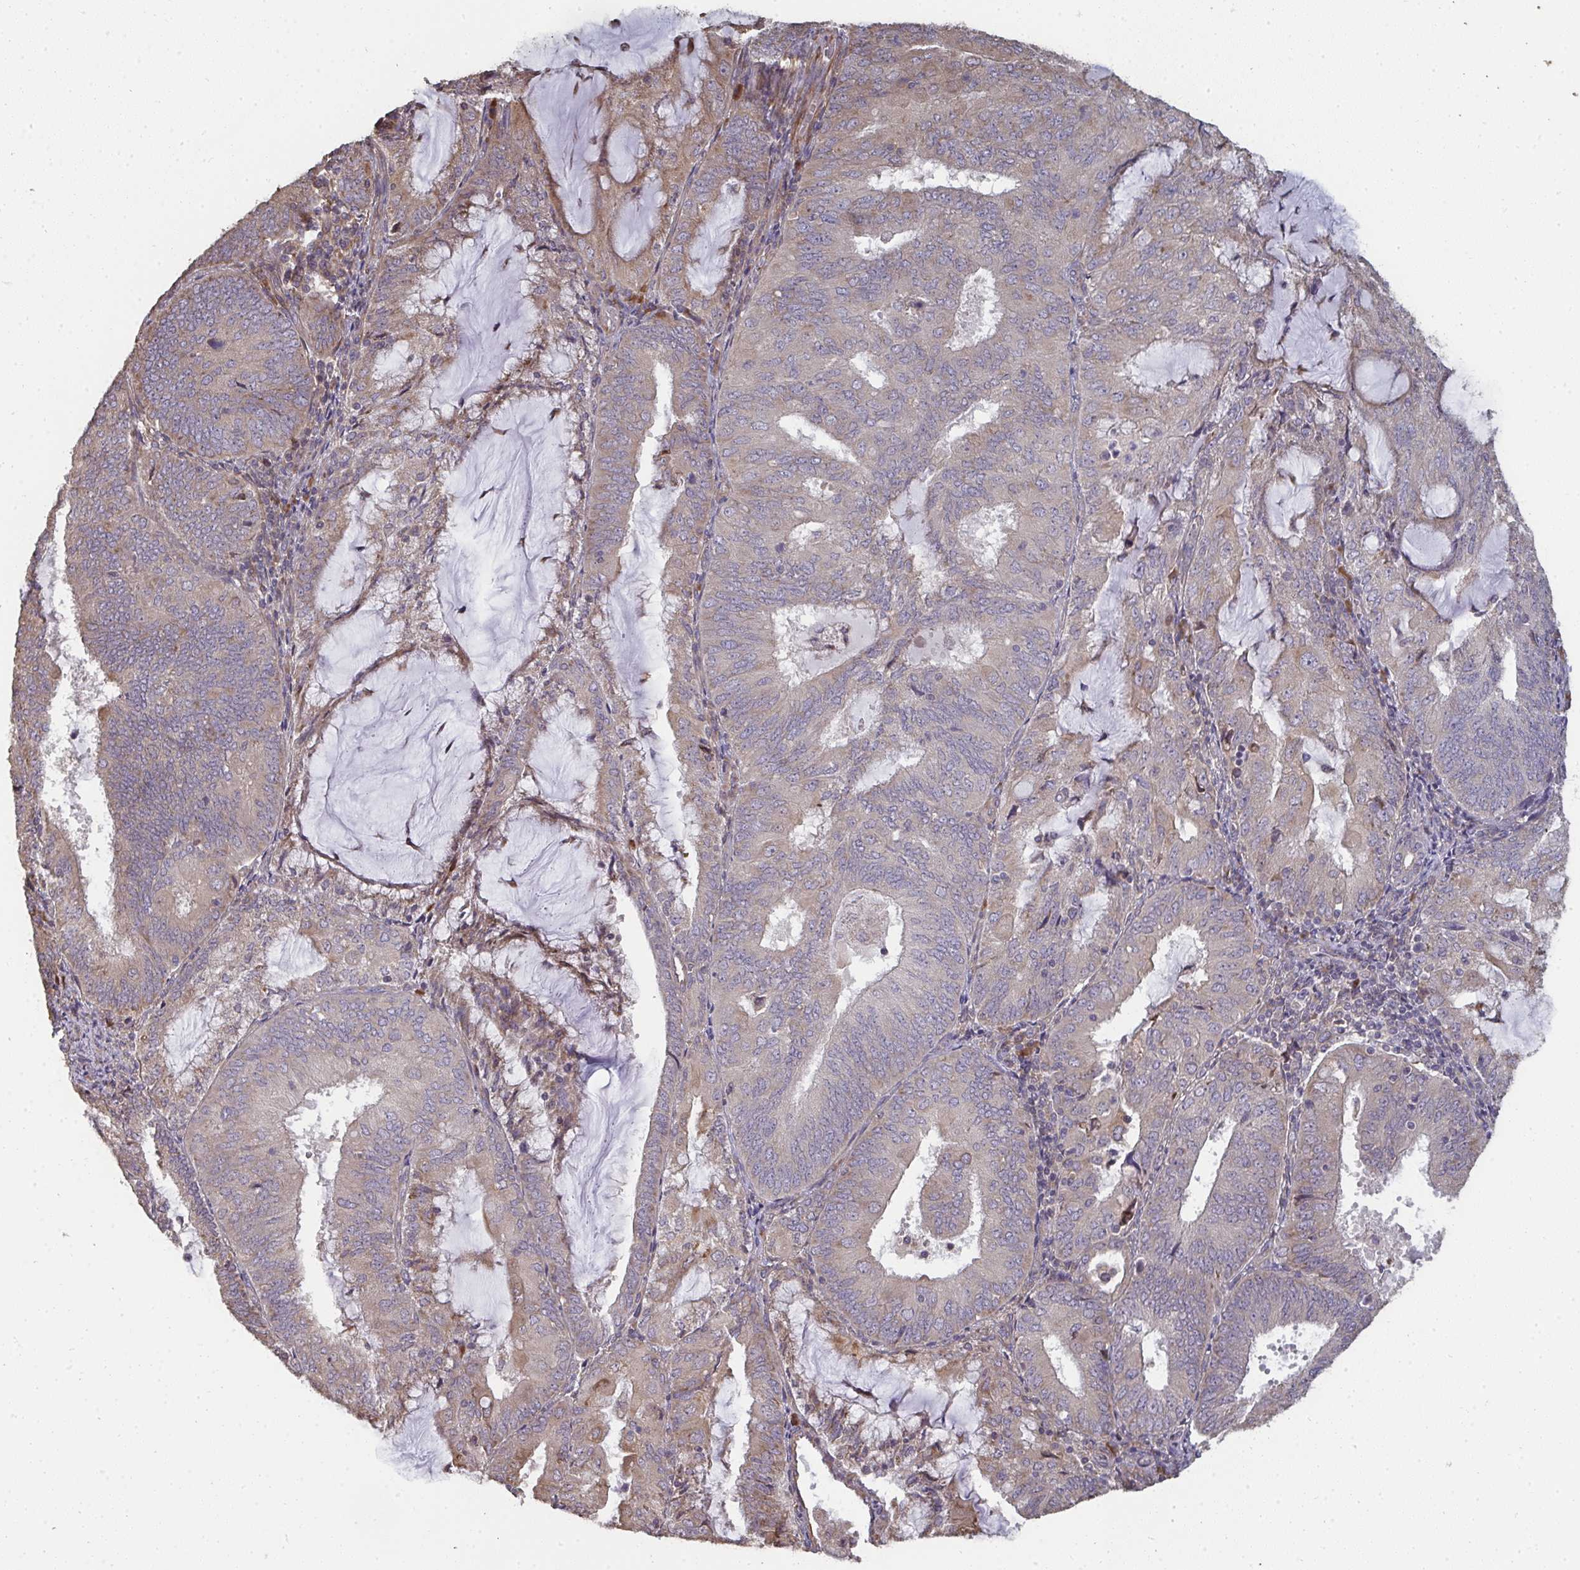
{"staining": {"intensity": "weak", "quantity": "25%-75%", "location": "cytoplasmic/membranous"}, "tissue": "endometrial cancer", "cell_type": "Tumor cells", "image_type": "cancer", "snomed": [{"axis": "morphology", "description": "Adenocarcinoma, NOS"}, {"axis": "topography", "description": "Endometrium"}], "caption": "There is low levels of weak cytoplasmic/membranous staining in tumor cells of endometrial adenocarcinoma, as demonstrated by immunohistochemical staining (brown color).", "gene": "ZFYVE28", "patient": {"sex": "female", "age": 81}}